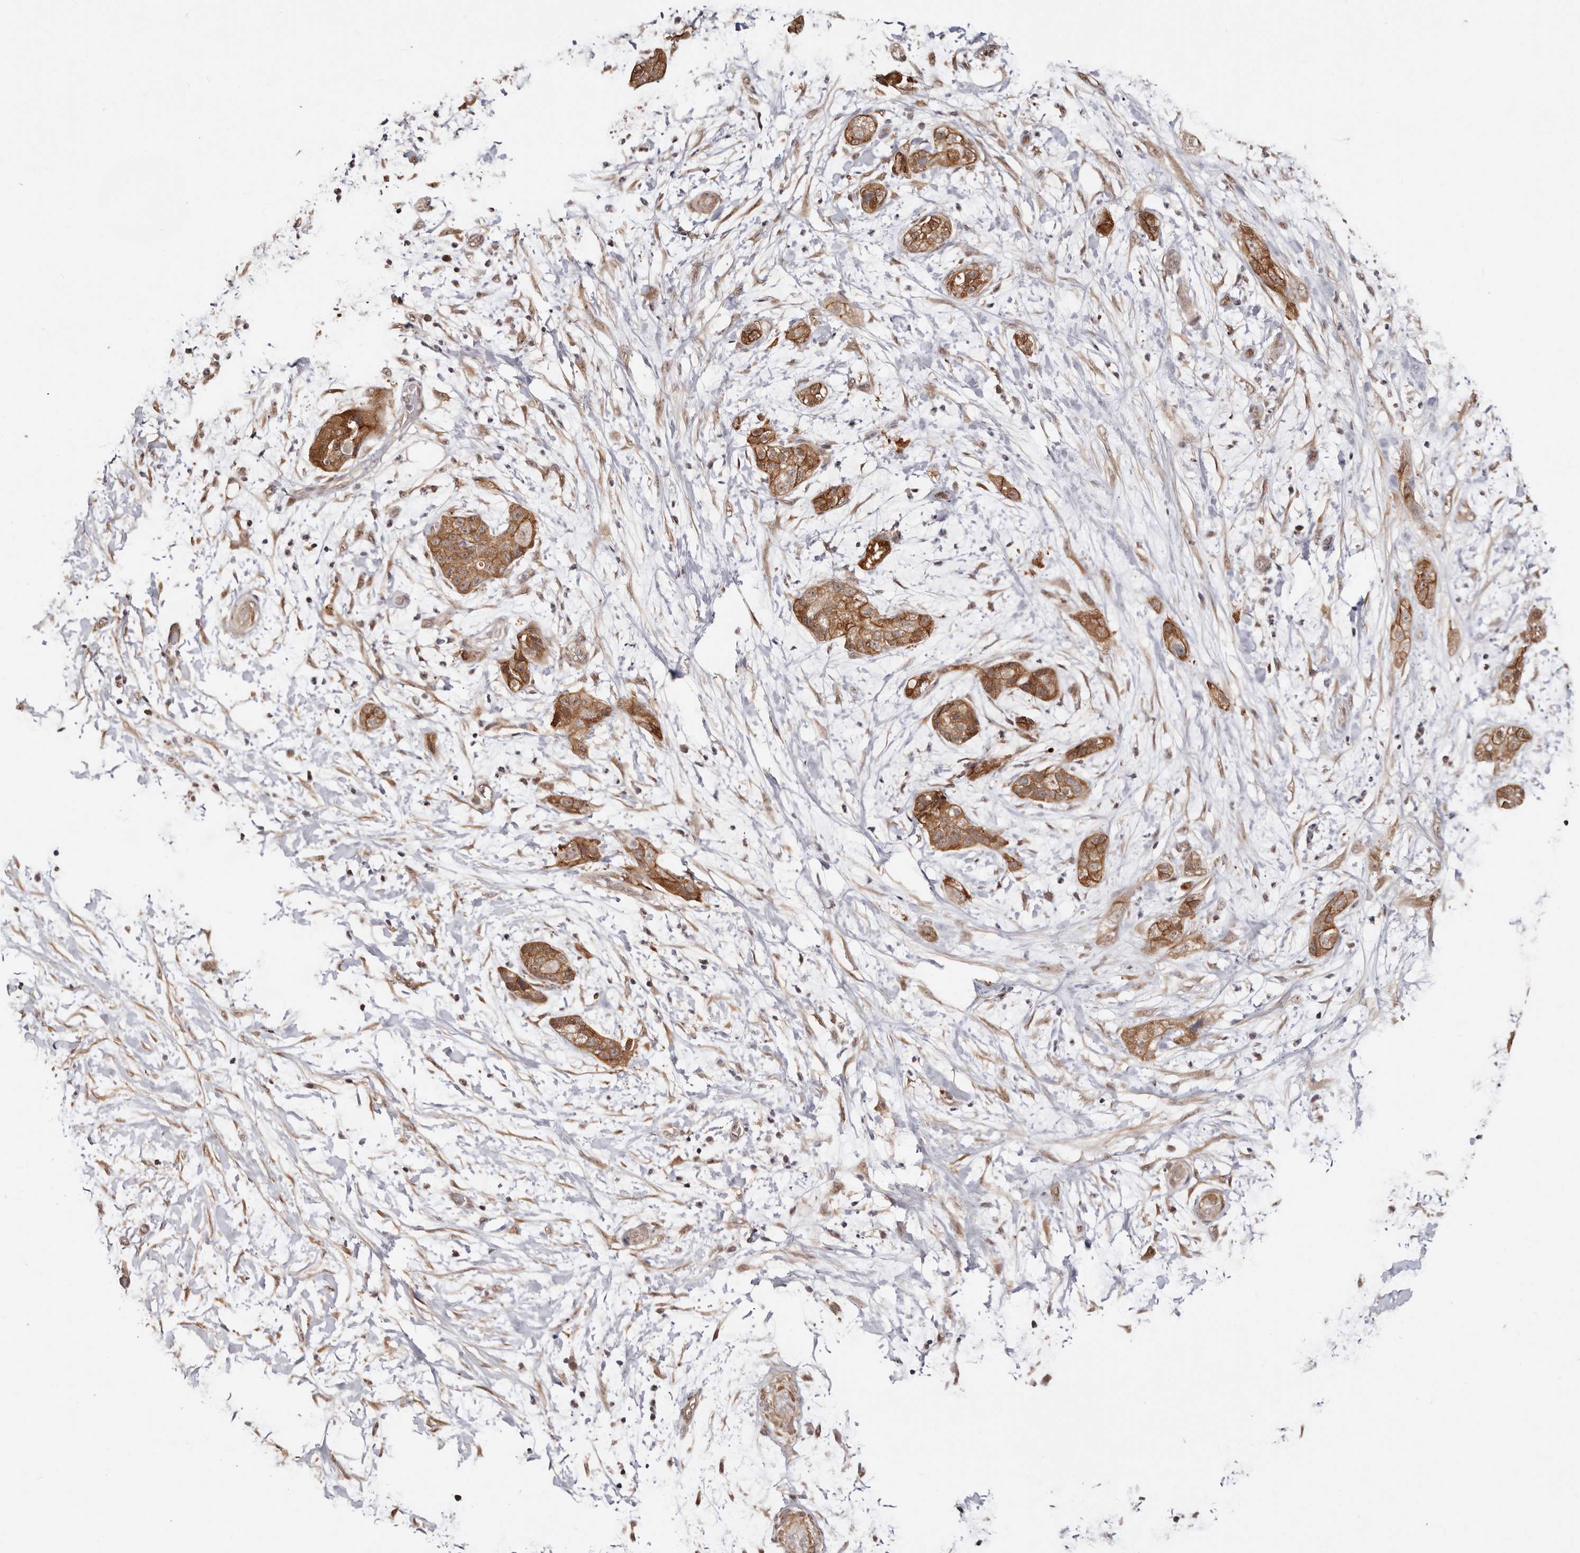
{"staining": {"intensity": "moderate", "quantity": ">75%", "location": "cytoplasmic/membranous"}, "tissue": "pancreatic cancer", "cell_type": "Tumor cells", "image_type": "cancer", "snomed": [{"axis": "morphology", "description": "Adenocarcinoma, NOS"}, {"axis": "topography", "description": "Pancreas"}], "caption": "An immunohistochemistry (IHC) micrograph of neoplastic tissue is shown. Protein staining in brown shows moderate cytoplasmic/membranous positivity in pancreatic cancer (adenocarcinoma) within tumor cells. (Brightfield microscopy of DAB IHC at high magnification).", "gene": "TRIP13", "patient": {"sex": "female", "age": 78}}